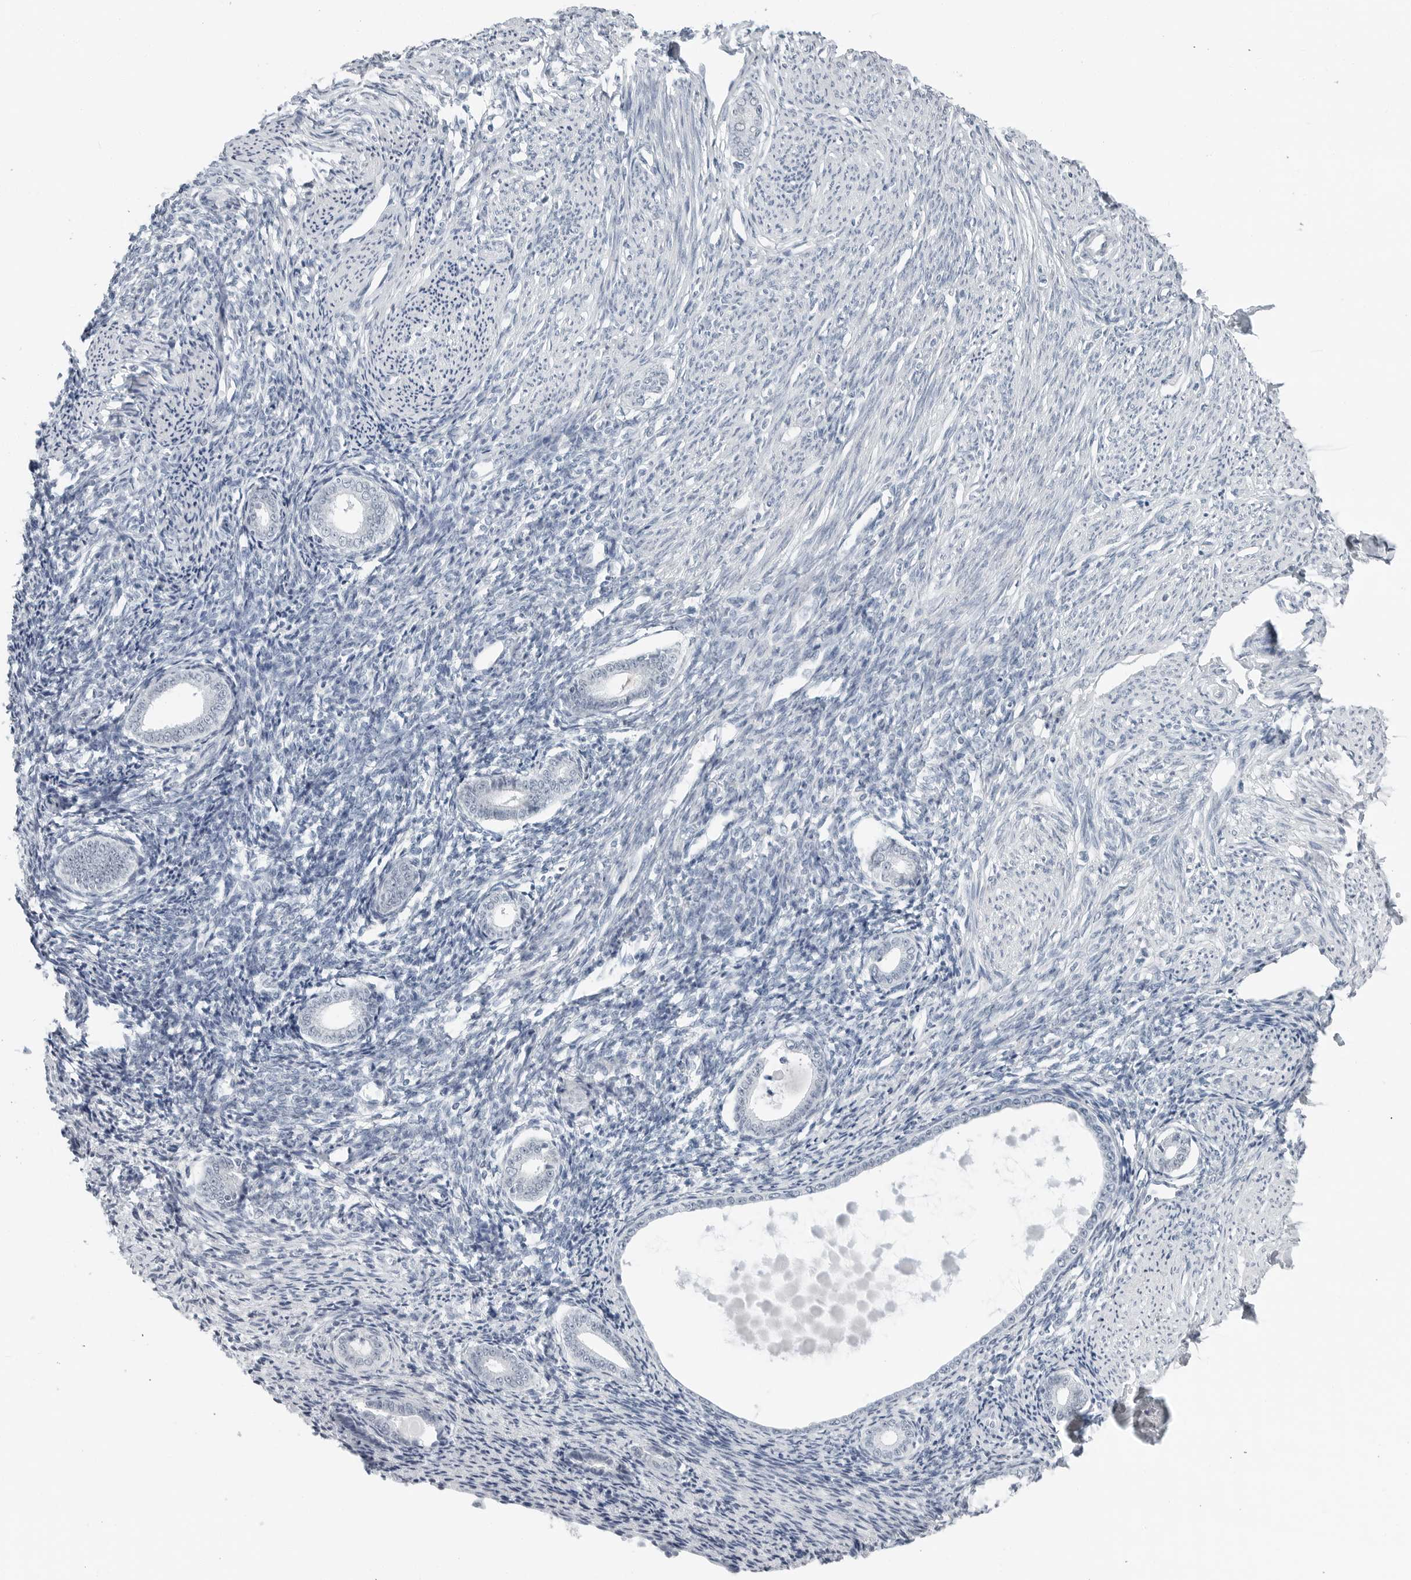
{"staining": {"intensity": "negative", "quantity": "none", "location": "none"}, "tissue": "endometrium", "cell_type": "Cells in endometrial stroma", "image_type": "normal", "snomed": [{"axis": "morphology", "description": "Normal tissue, NOS"}, {"axis": "topography", "description": "Endometrium"}], "caption": "This is a histopathology image of IHC staining of unremarkable endometrium, which shows no staining in cells in endometrial stroma. Nuclei are stained in blue.", "gene": "XIRP1", "patient": {"sex": "female", "age": 56}}